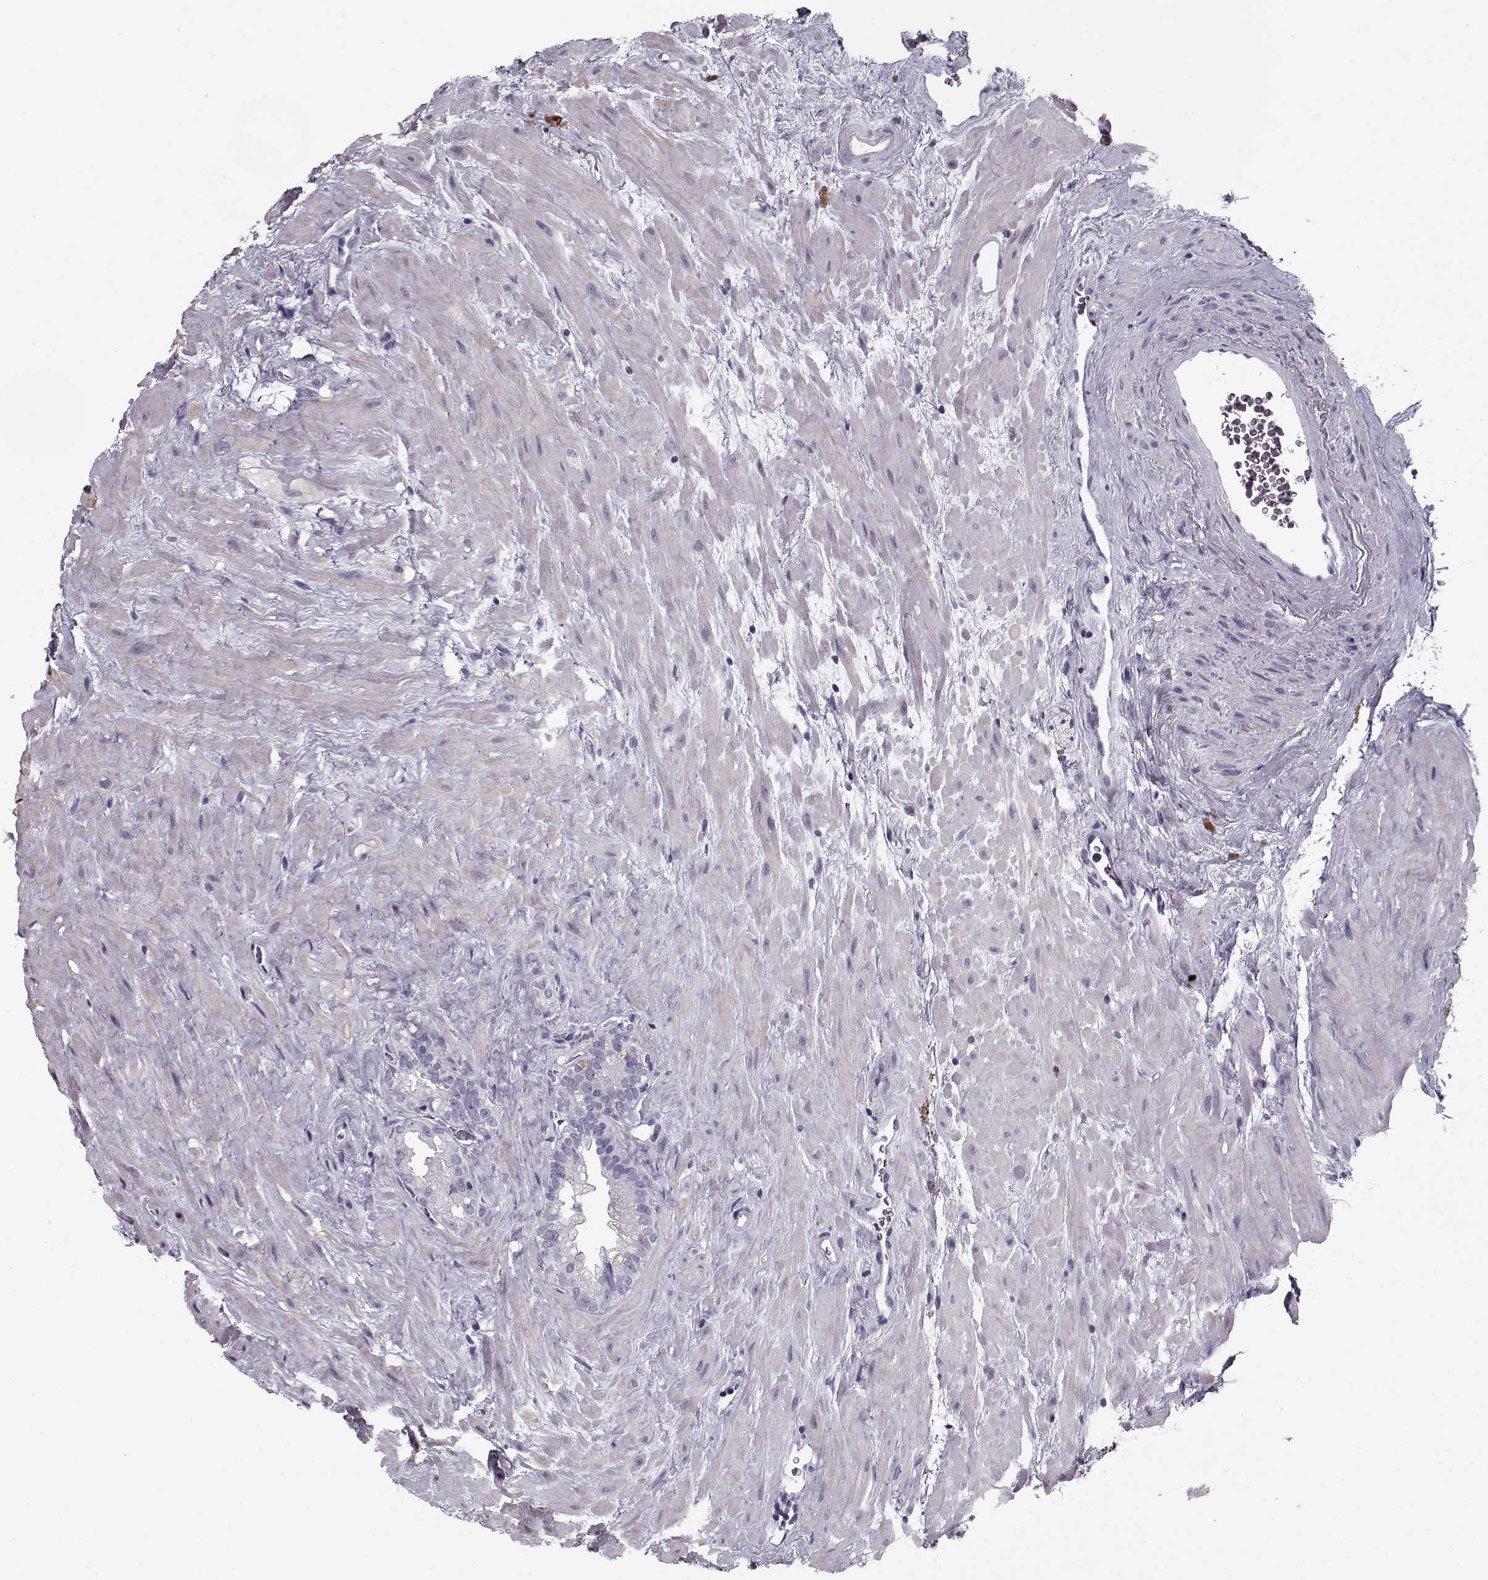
{"staining": {"intensity": "negative", "quantity": "none", "location": "none"}, "tissue": "seminal vesicle", "cell_type": "Glandular cells", "image_type": "normal", "snomed": [{"axis": "morphology", "description": "Normal tissue, NOS"}, {"axis": "topography", "description": "Seminal veicle"}], "caption": "Glandular cells show no significant positivity in normal seminal vesicle.", "gene": "RNF32", "patient": {"sex": "male", "age": 71}}